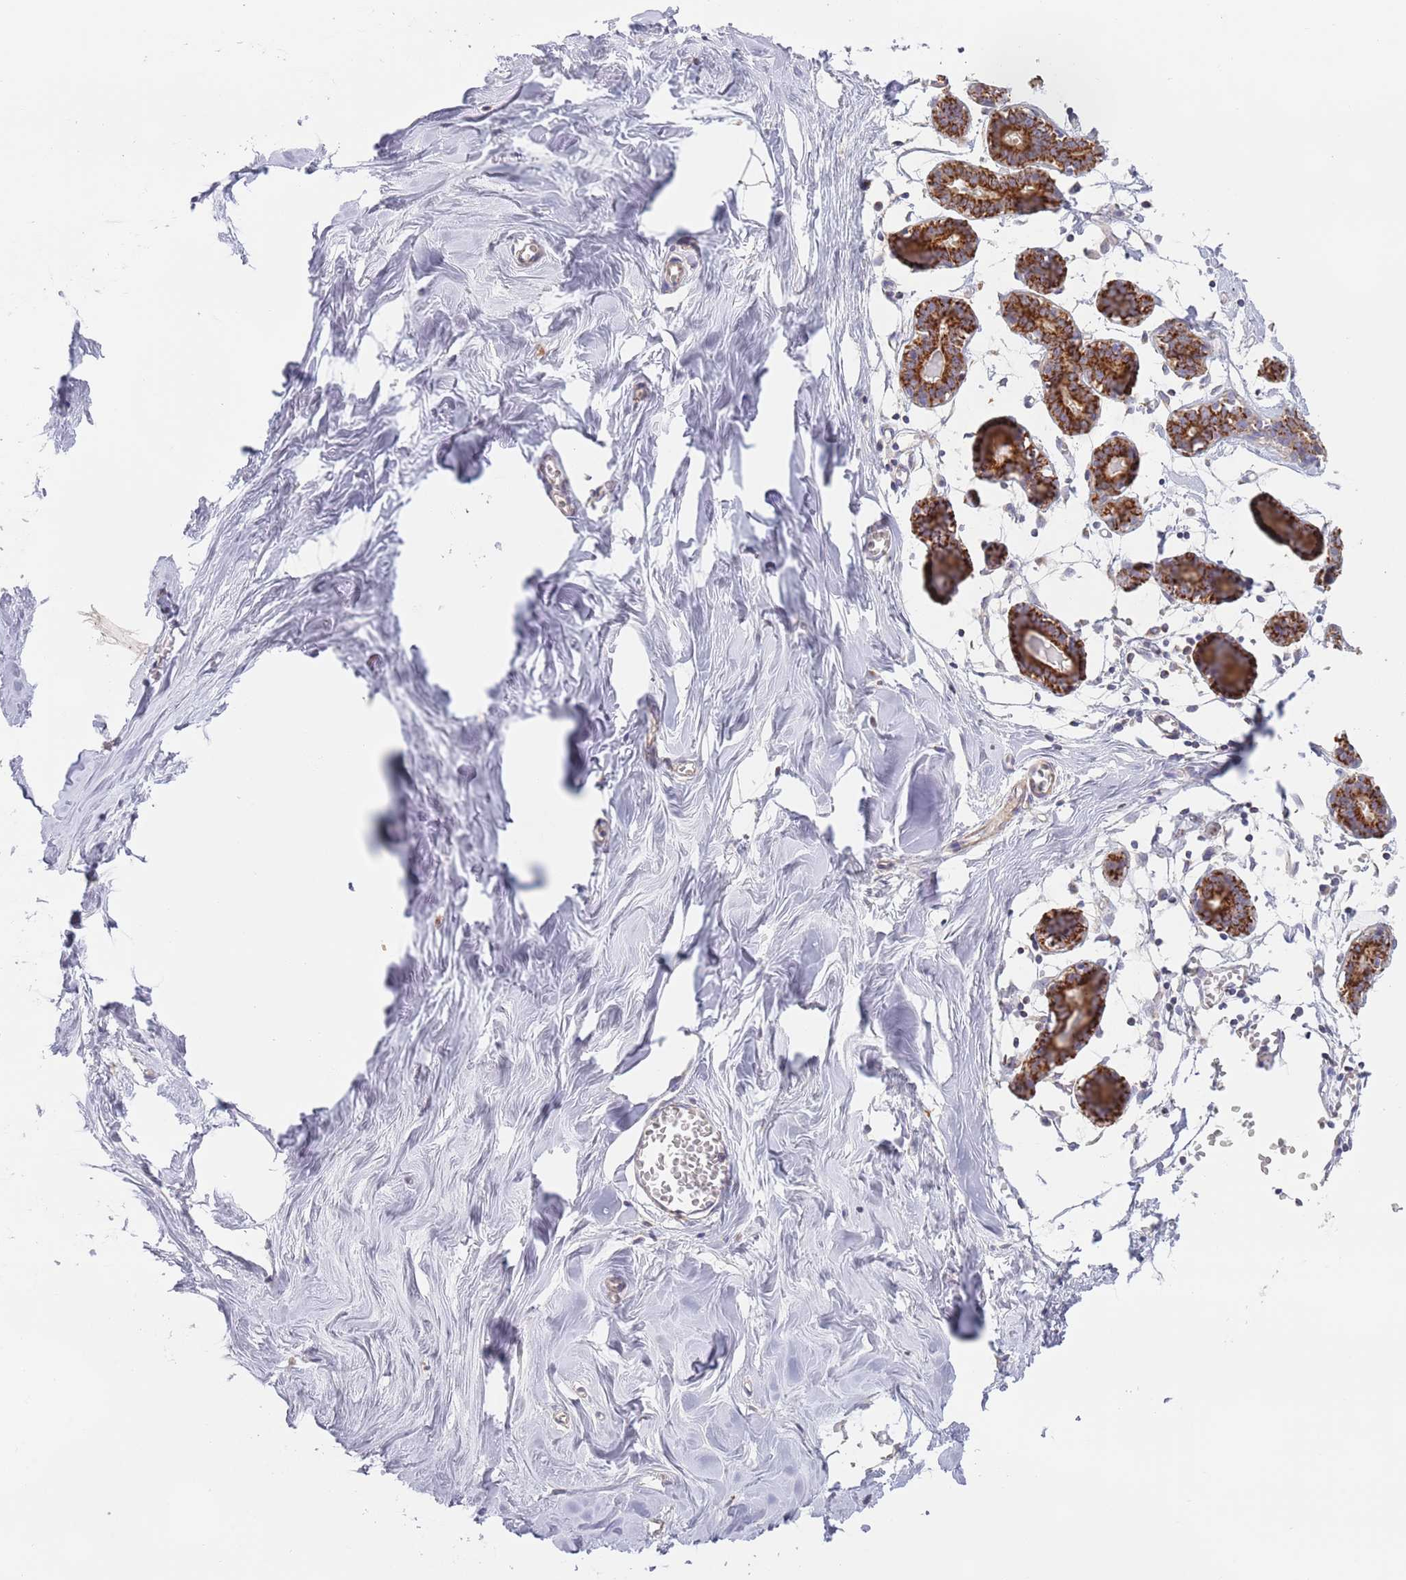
{"staining": {"intensity": "negative", "quantity": "none", "location": "none"}, "tissue": "breast", "cell_type": "Adipocytes", "image_type": "normal", "snomed": [{"axis": "morphology", "description": "Normal tissue, NOS"}, {"axis": "topography", "description": "Breast"}], "caption": "The micrograph demonstrates no significant positivity in adipocytes of breast.", "gene": "UQCC3", "patient": {"sex": "female", "age": 27}}